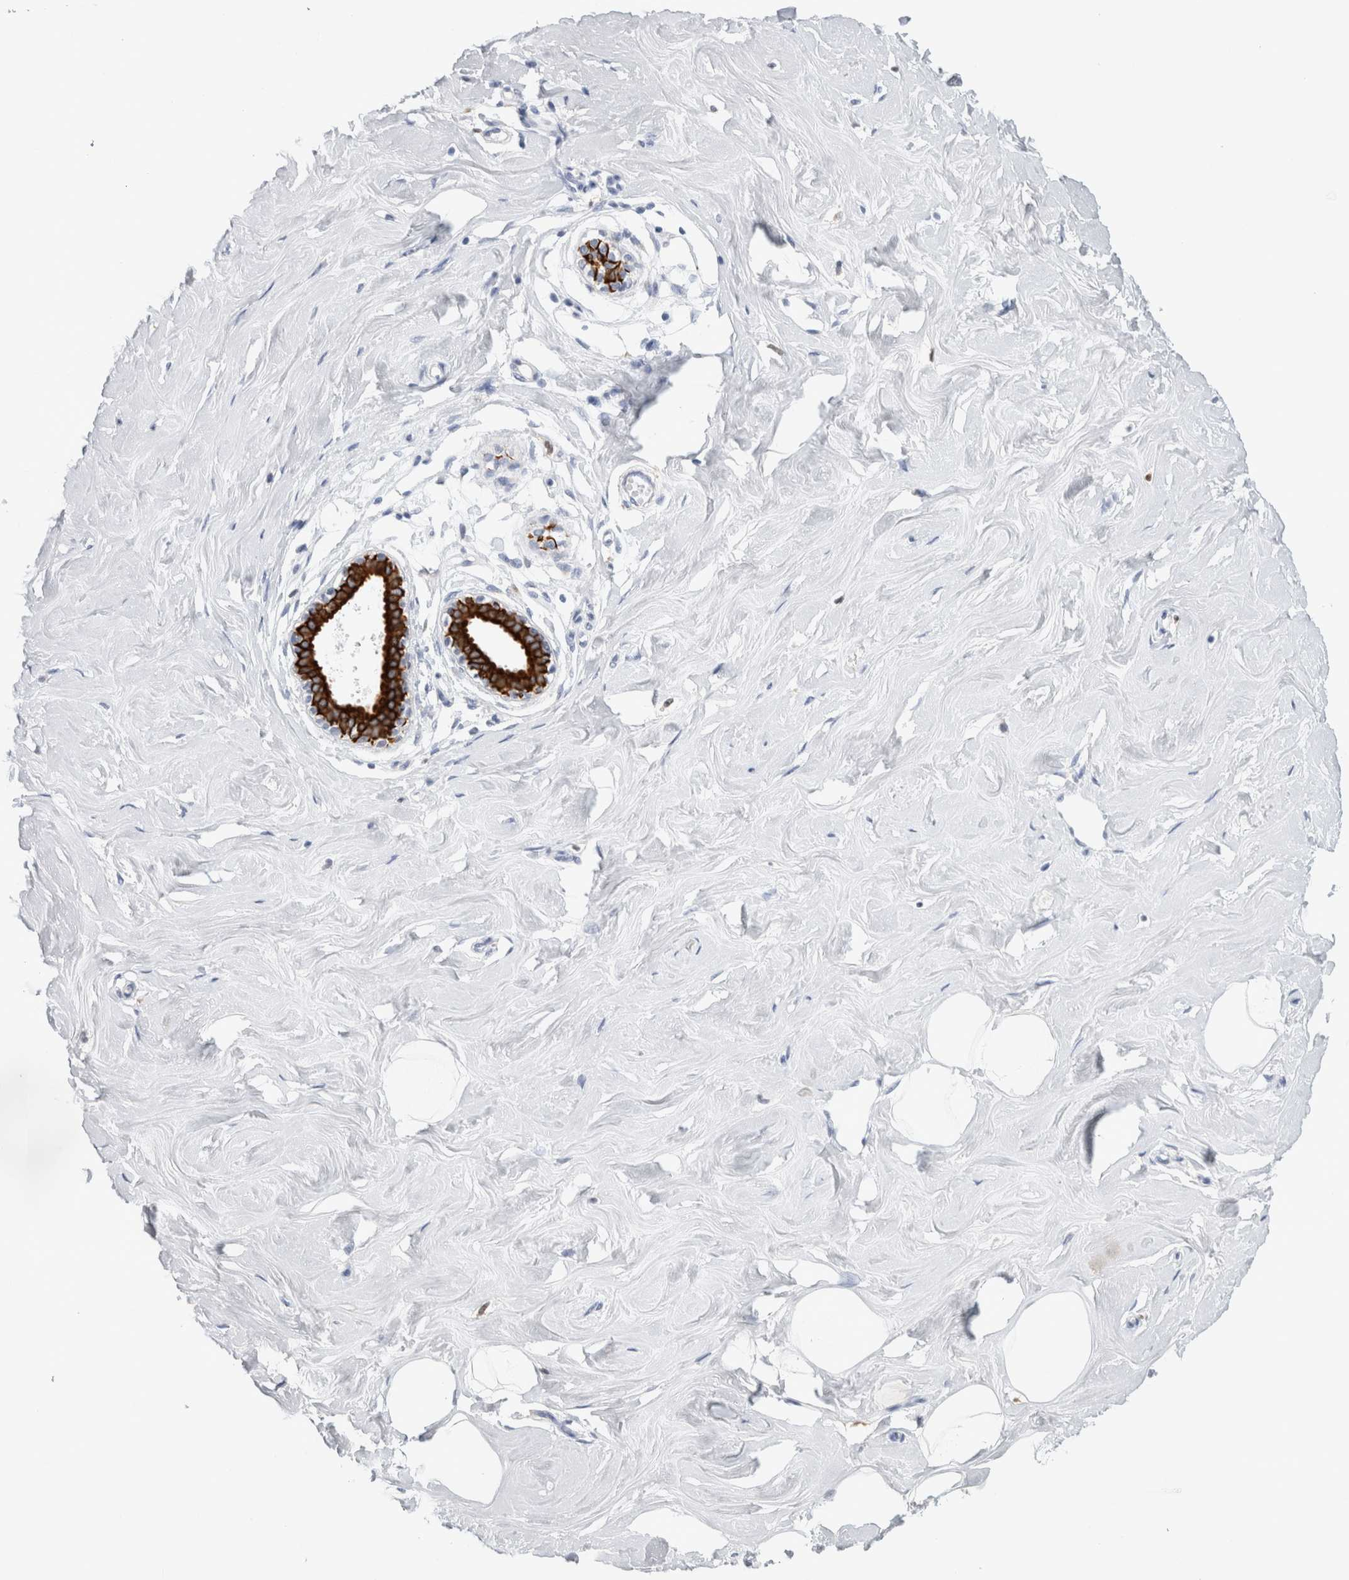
{"staining": {"intensity": "negative", "quantity": "none", "location": "none"}, "tissue": "breast", "cell_type": "Adipocytes", "image_type": "normal", "snomed": [{"axis": "morphology", "description": "Normal tissue, NOS"}, {"axis": "topography", "description": "Breast"}], "caption": "DAB (3,3'-diaminobenzidine) immunohistochemical staining of unremarkable breast shows no significant expression in adipocytes. Nuclei are stained in blue.", "gene": "SLC20A2", "patient": {"sex": "female", "age": 23}}